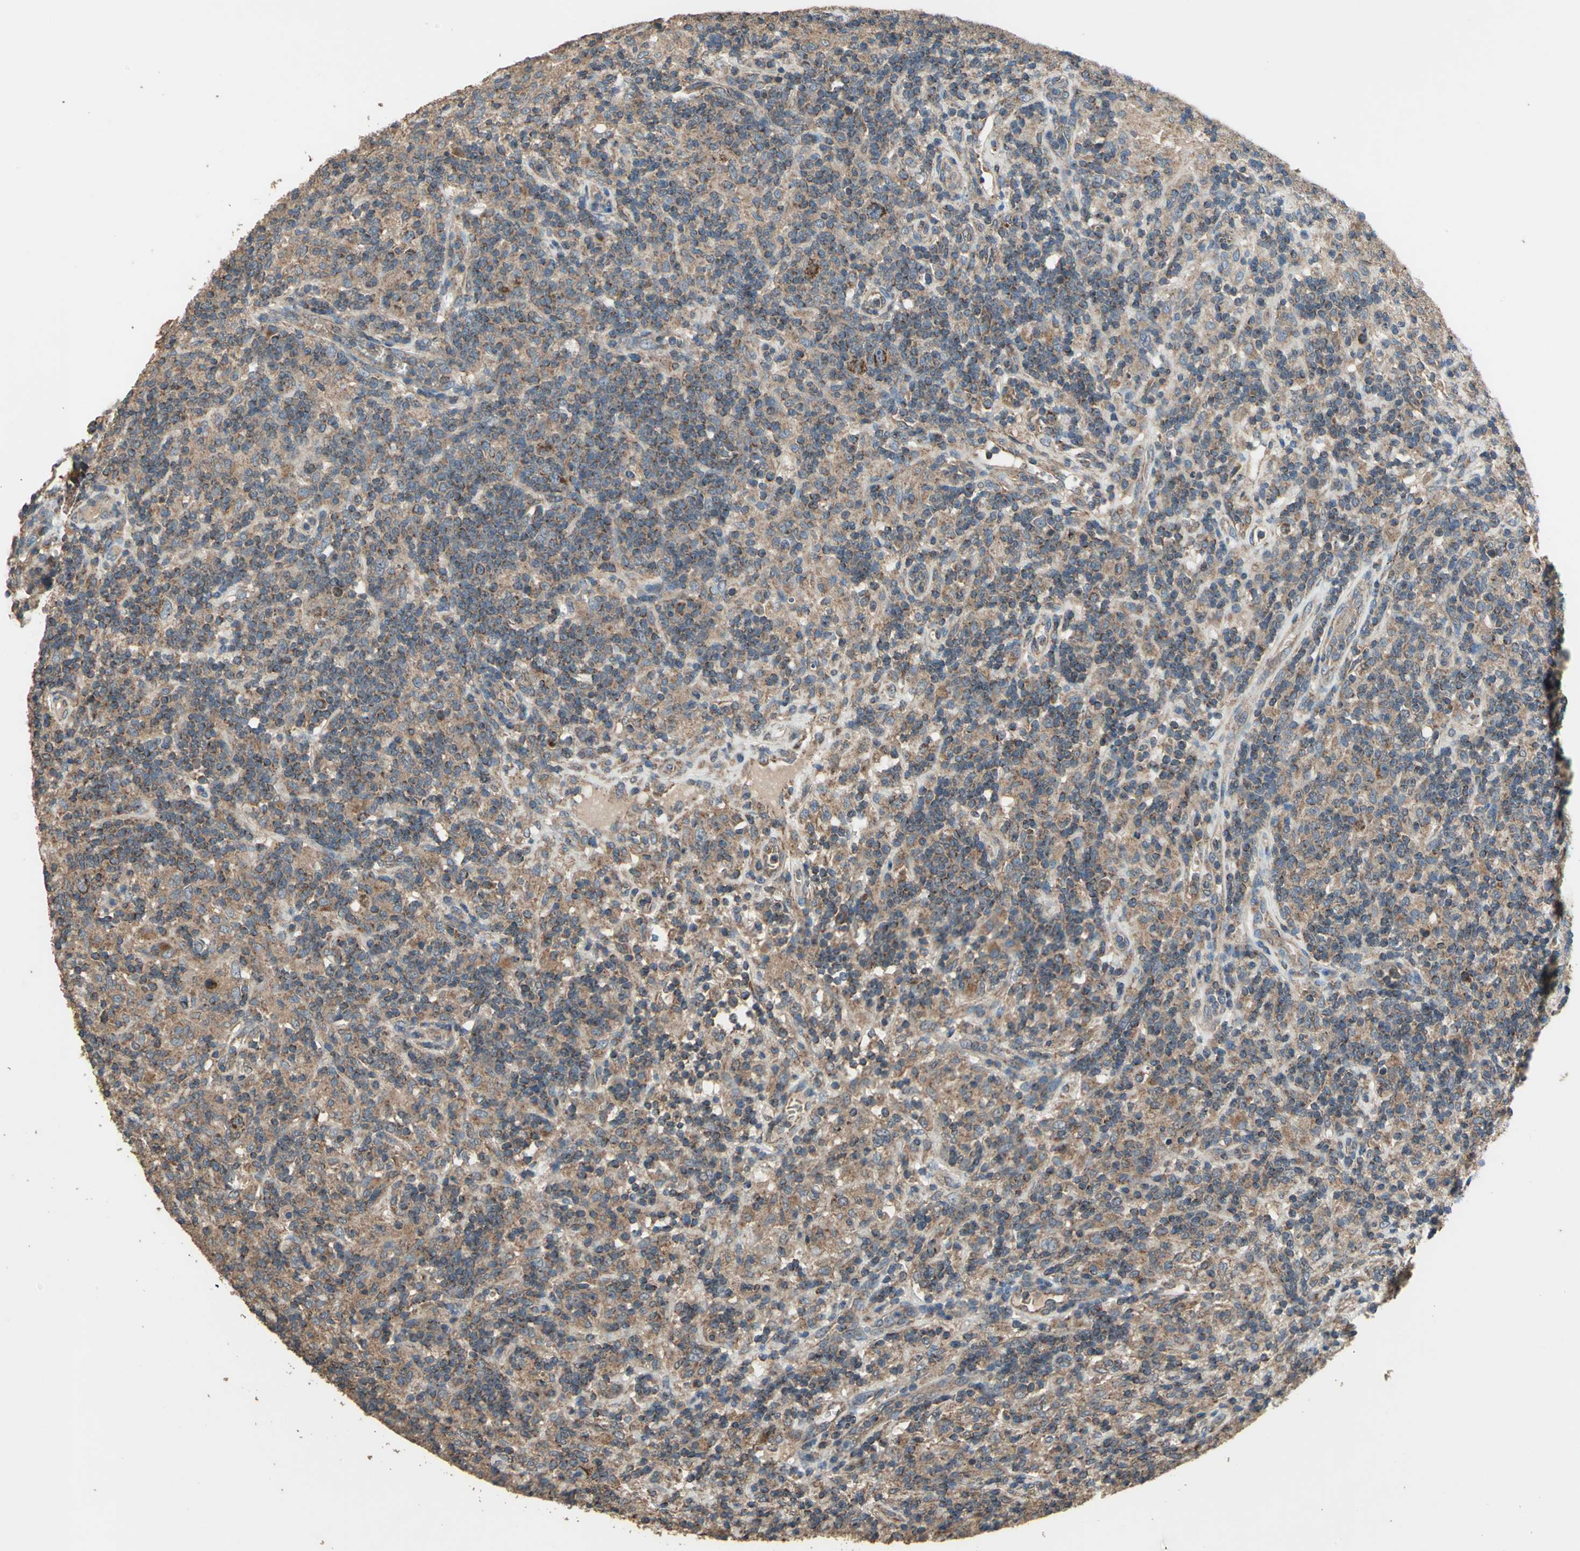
{"staining": {"intensity": "strong", "quantity": ">75%", "location": "cytoplasmic/membranous"}, "tissue": "lymphoma", "cell_type": "Tumor cells", "image_type": "cancer", "snomed": [{"axis": "morphology", "description": "Hodgkin's disease, NOS"}, {"axis": "topography", "description": "Lymph node"}], "caption": "The image reveals immunohistochemical staining of Hodgkin's disease. There is strong cytoplasmic/membranous expression is seen in about >75% of tumor cells.", "gene": "POLRMT", "patient": {"sex": "male", "age": 70}}